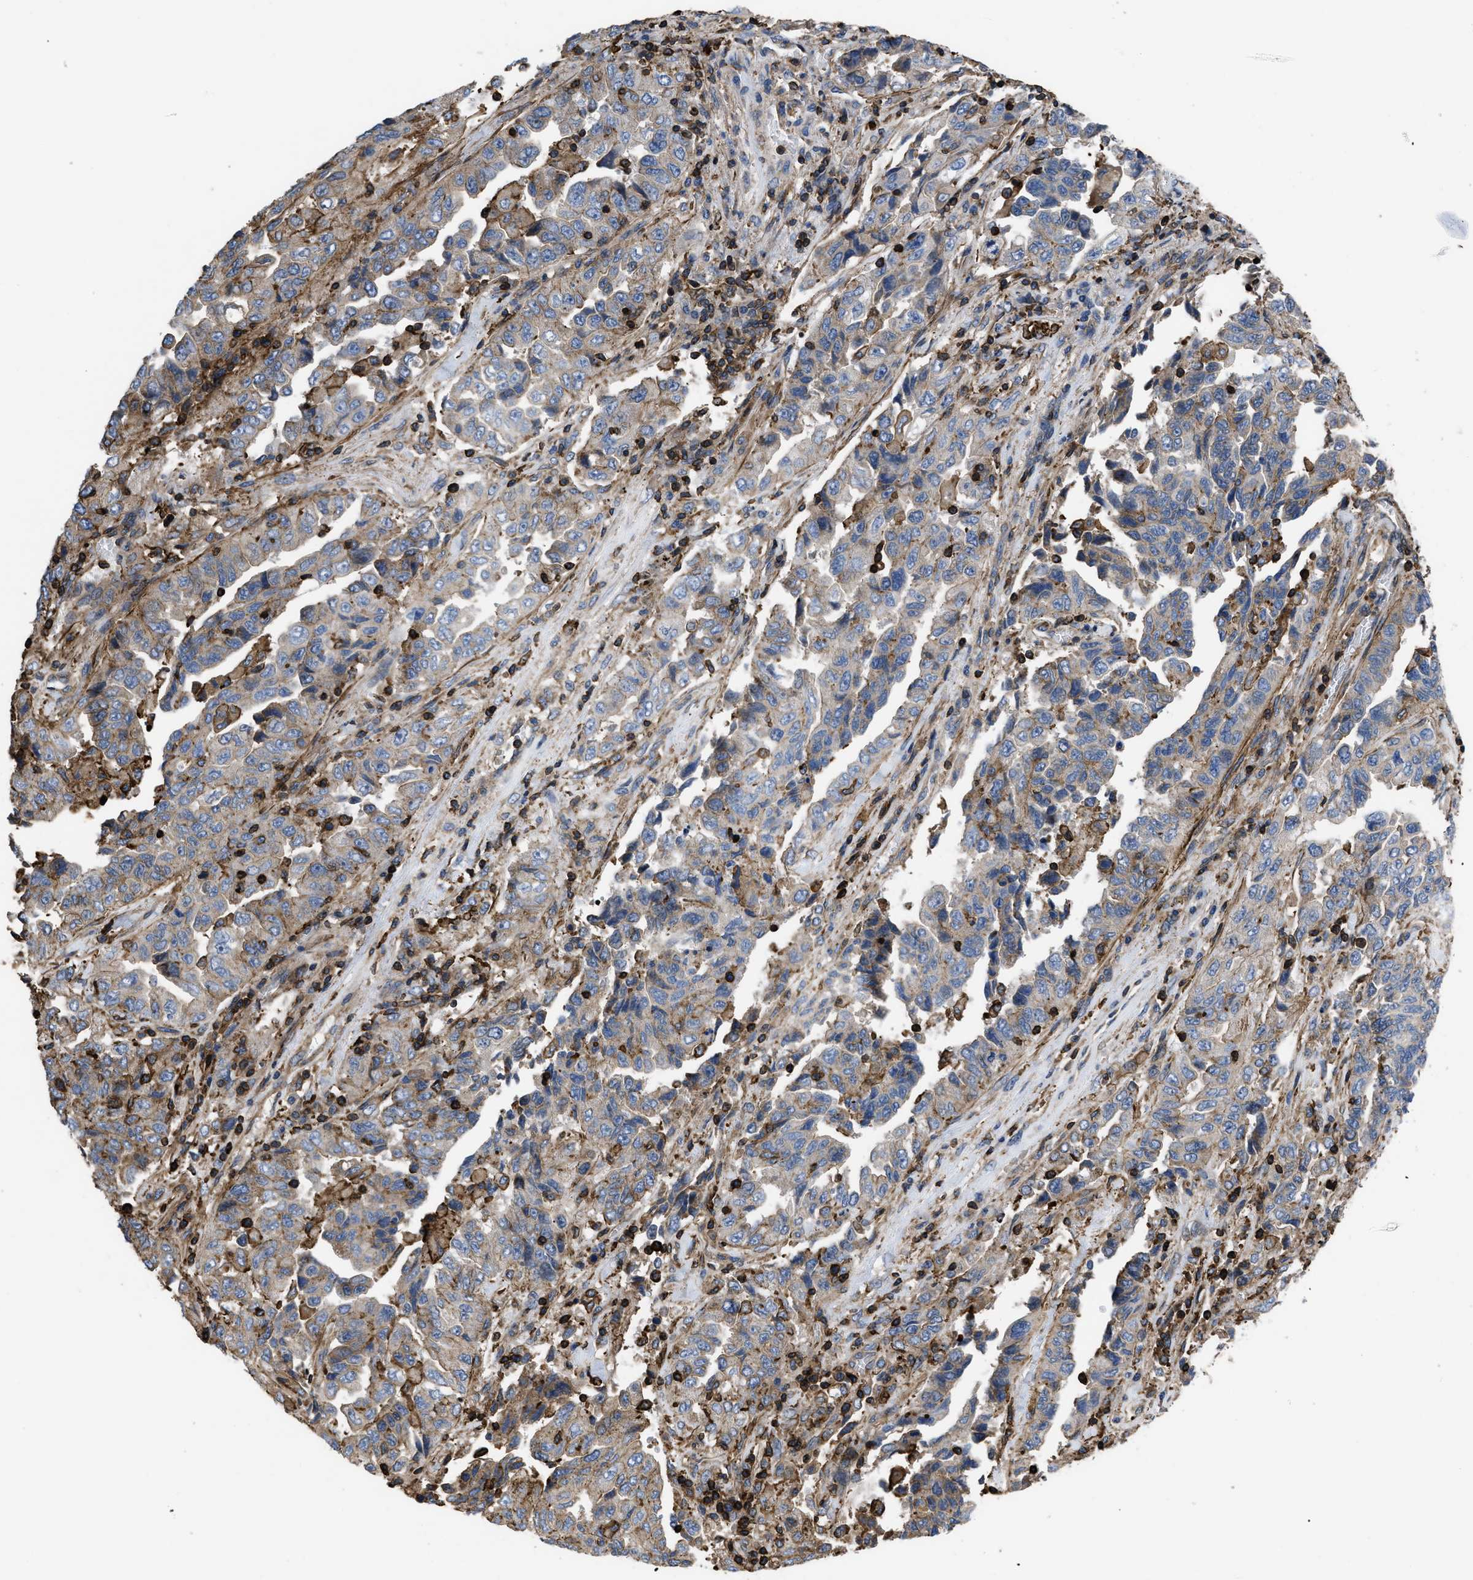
{"staining": {"intensity": "weak", "quantity": ">75%", "location": "cytoplasmic/membranous"}, "tissue": "lung cancer", "cell_type": "Tumor cells", "image_type": "cancer", "snomed": [{"axis": "morphology", "description": "Adenocarcinoma, NOS"}, {"axis": "topography", "description": "Lung"}], "caption": "This photomicrograph exhibits immunohistochemistry staining of adenocarcinoma (lung), with low weak cytoplasmic/membranous expression in approximately >75% of tumor cells.", "gene": "SCUBE2", "patient": {"sex": "female", "age": 51}}